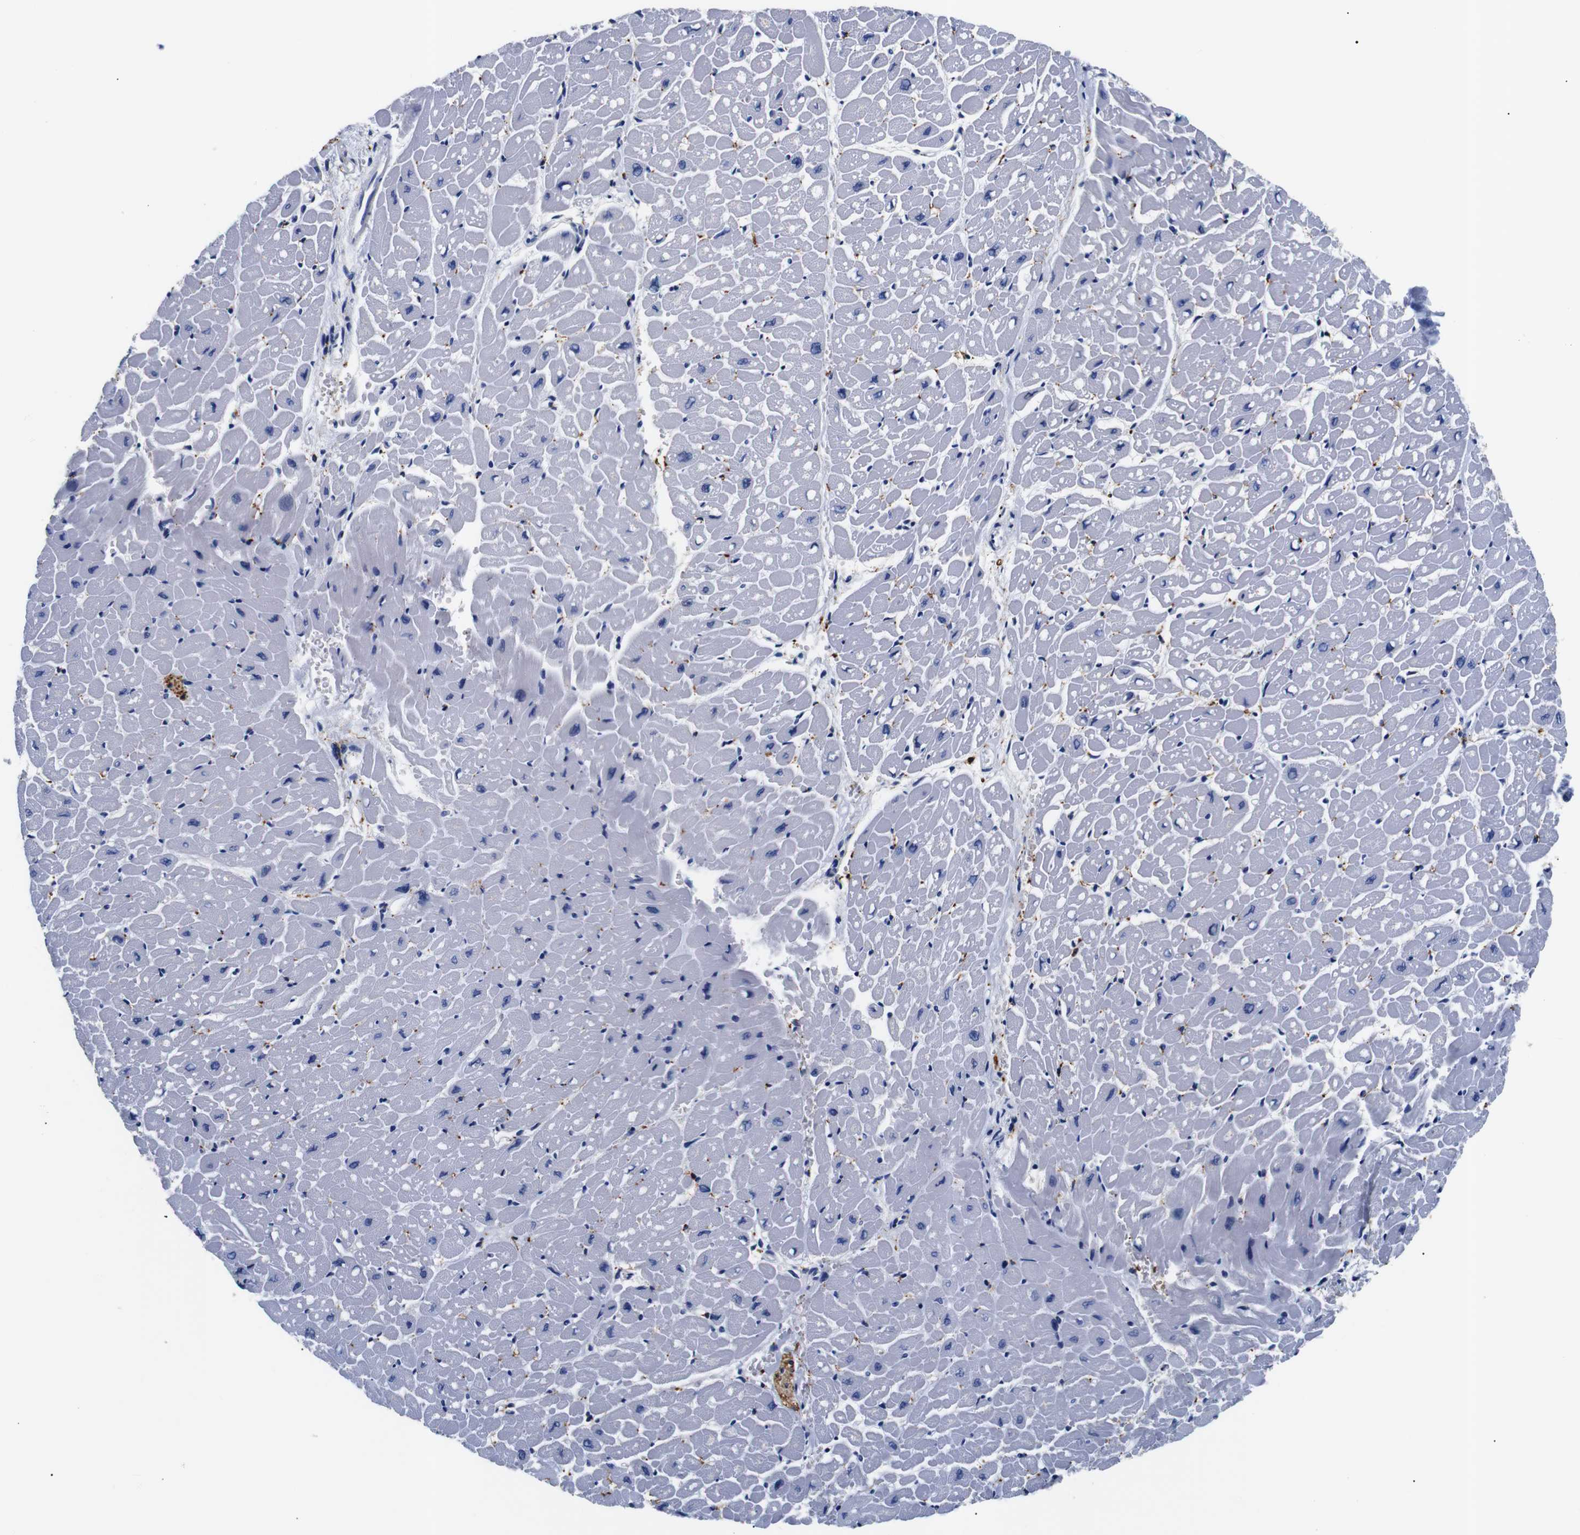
{"staining": {"intensity": "negative", "quantity": "none", "location": "none"}, "tissue": "heart muscle", "cell_type": "Cardiomyocytes", "image_type": "normal", "snomed": [{"axis": "morphology", "description": "Normal tissue, NOS"}, {"axis": "topography", "description": "Heart"}], "caption": "Image shows no significant protein positivity in cardiomyocytes of unremarkable heart muscle.", "gene": "GAP43", "patient": {"sex": "male", "age": 45}}